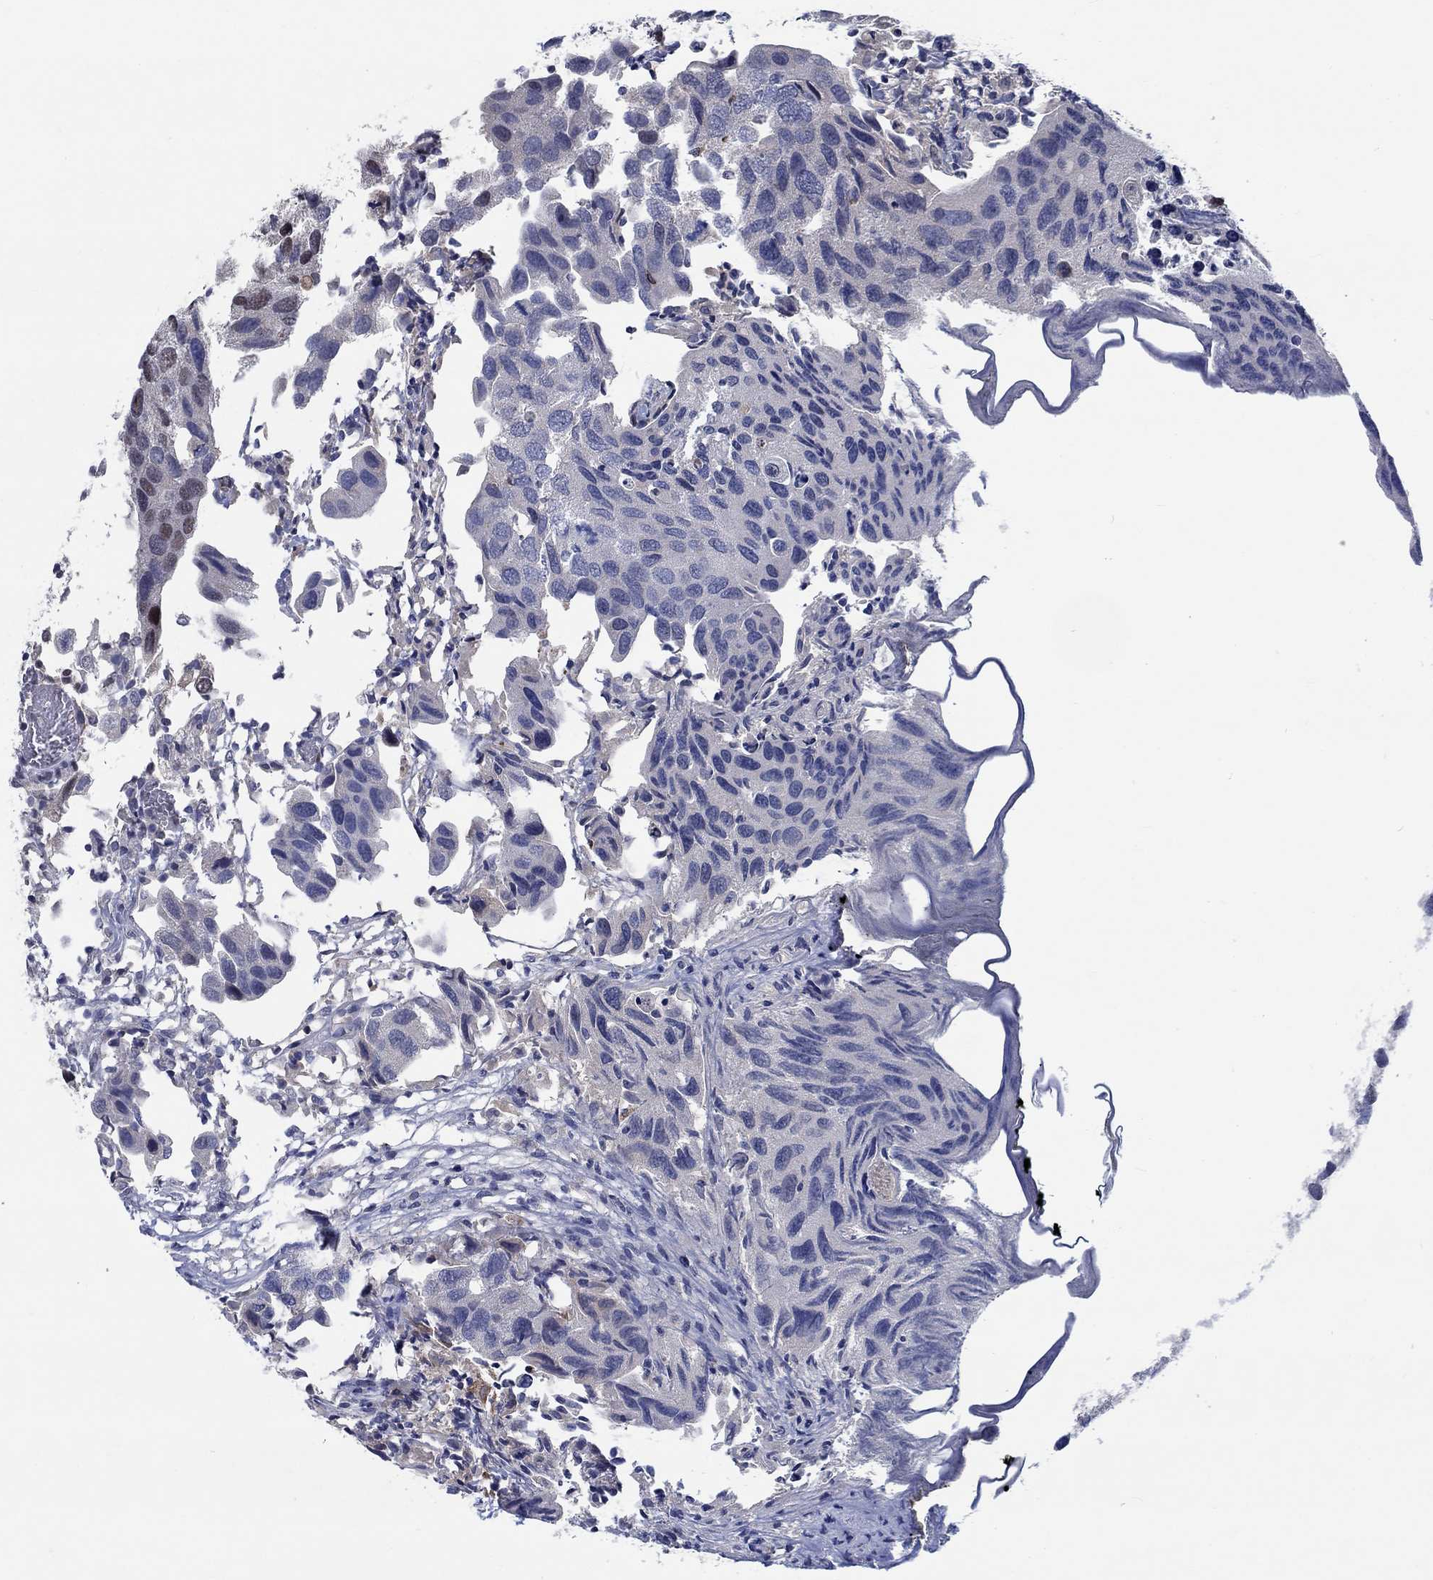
{"staining": {"intensity": "negative", "quantity": "none", "location": "none"}, "tissue": "urothelial cancer", "cell_type": "Tumor cells", "image_type": "cancer", "snomed": [{"axis": "morphology", "description": "Urothelial carcinoma, High grade"}, {"axis": "topography", "description": "Urinary bladder"}], "caption": "High power microscopy micrograph of an immunohistochemistry (IHC) histopathology image of urothelial cancer, revealing no significant positivity in tumor cells. (DAB IHC visualized using brightfield microscopy, high magnification).", "gene": "HTN1", "patient": {"sex": "male", "age": 79}}